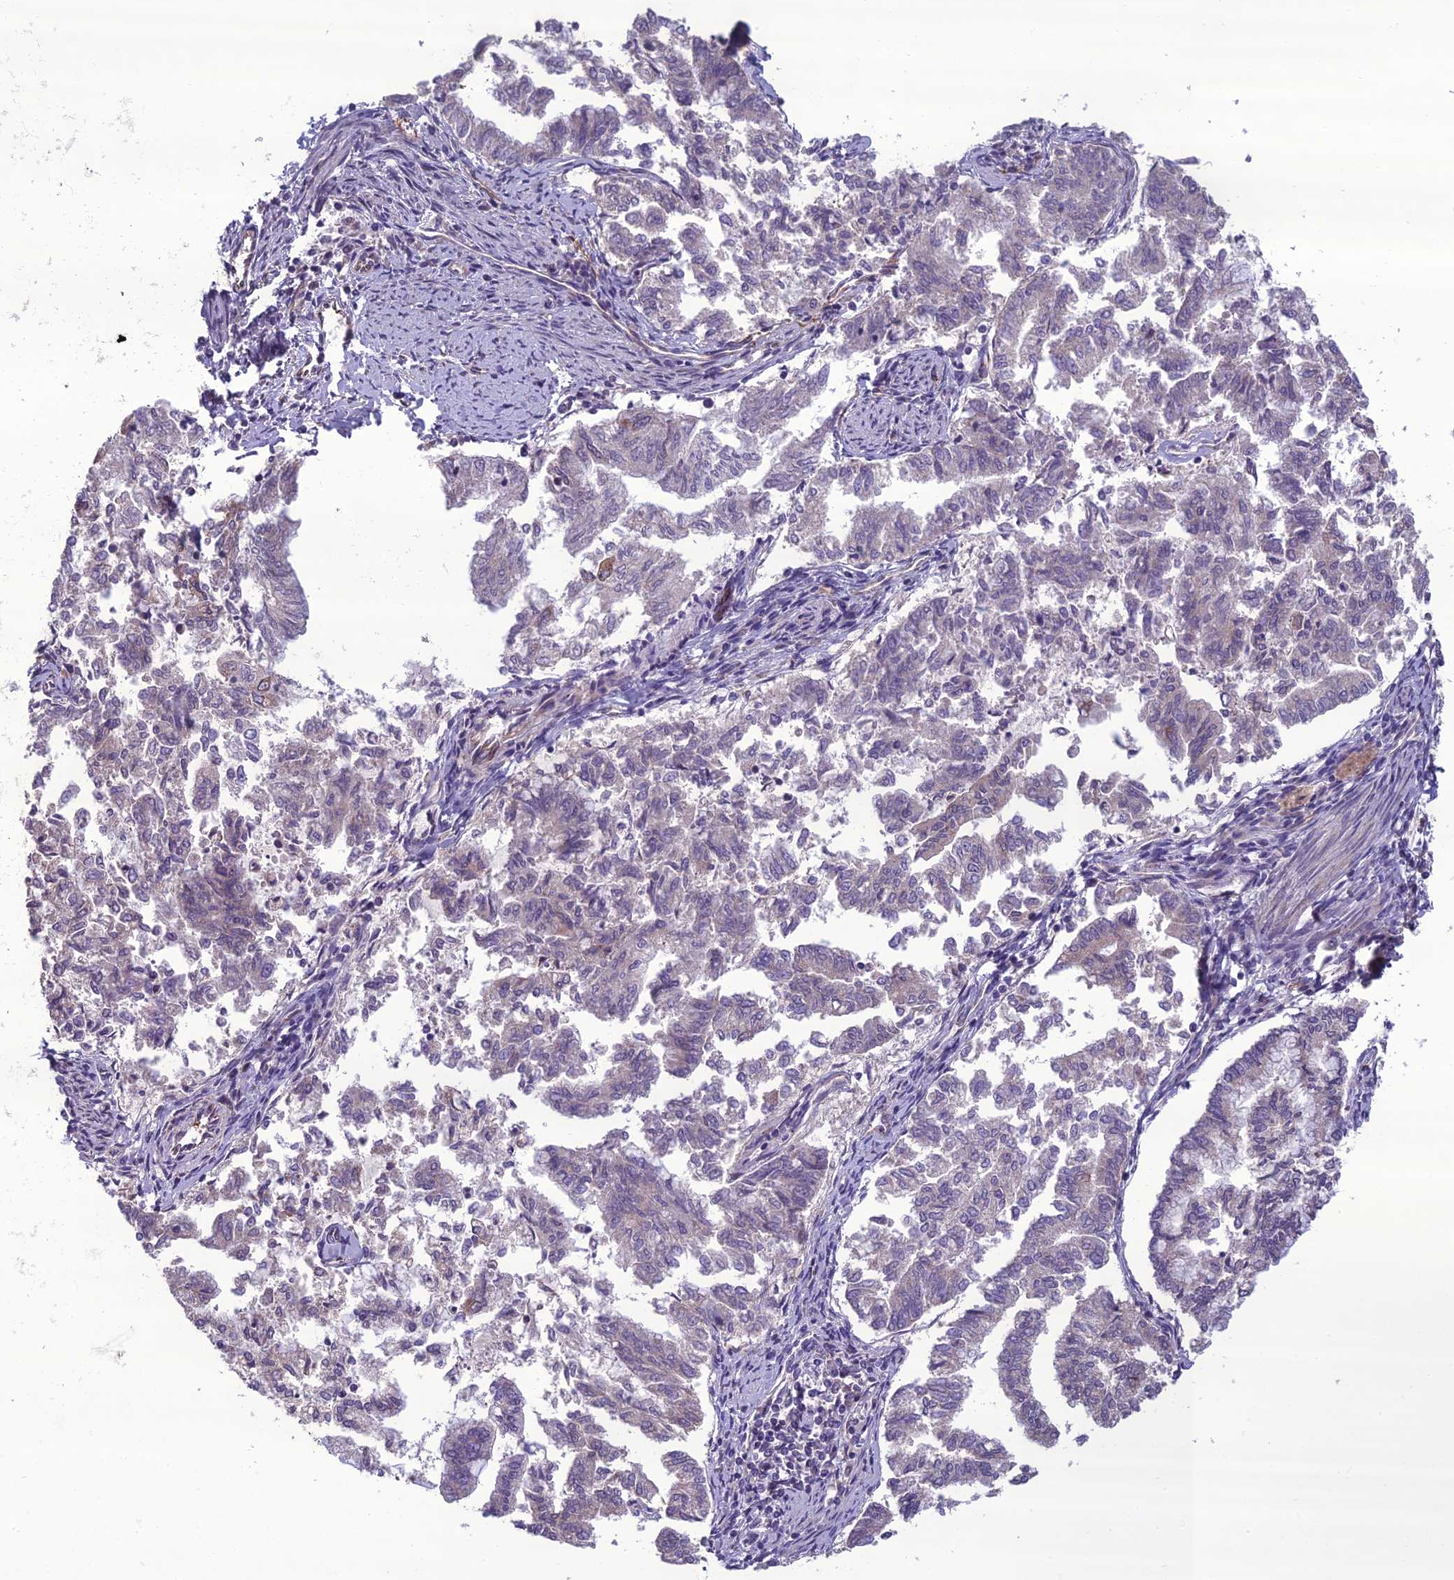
{"staining": {"intensity": "negative", "quantity": "none", "location": "none"}, "tissue": "endometrial cancer", "cell_type": "Tumor cells", "image_type": "cancer", "snomed": [{"axis": "morphology", "description": "Adenocarcinoma, NOS"}, {"axis": "topography", "description": "Endometrium"}], "caption": "Tumor cells show no significant expression in endometrial cancer (adenocarcinoma). Brightfield microscopy of immunohistochemistry (IHC) stained with DAB (brown) and hematoxylin (blue), captured at high magnification.", "gene": "NODAL", "patient": {"sex": "female", "age": 79}}